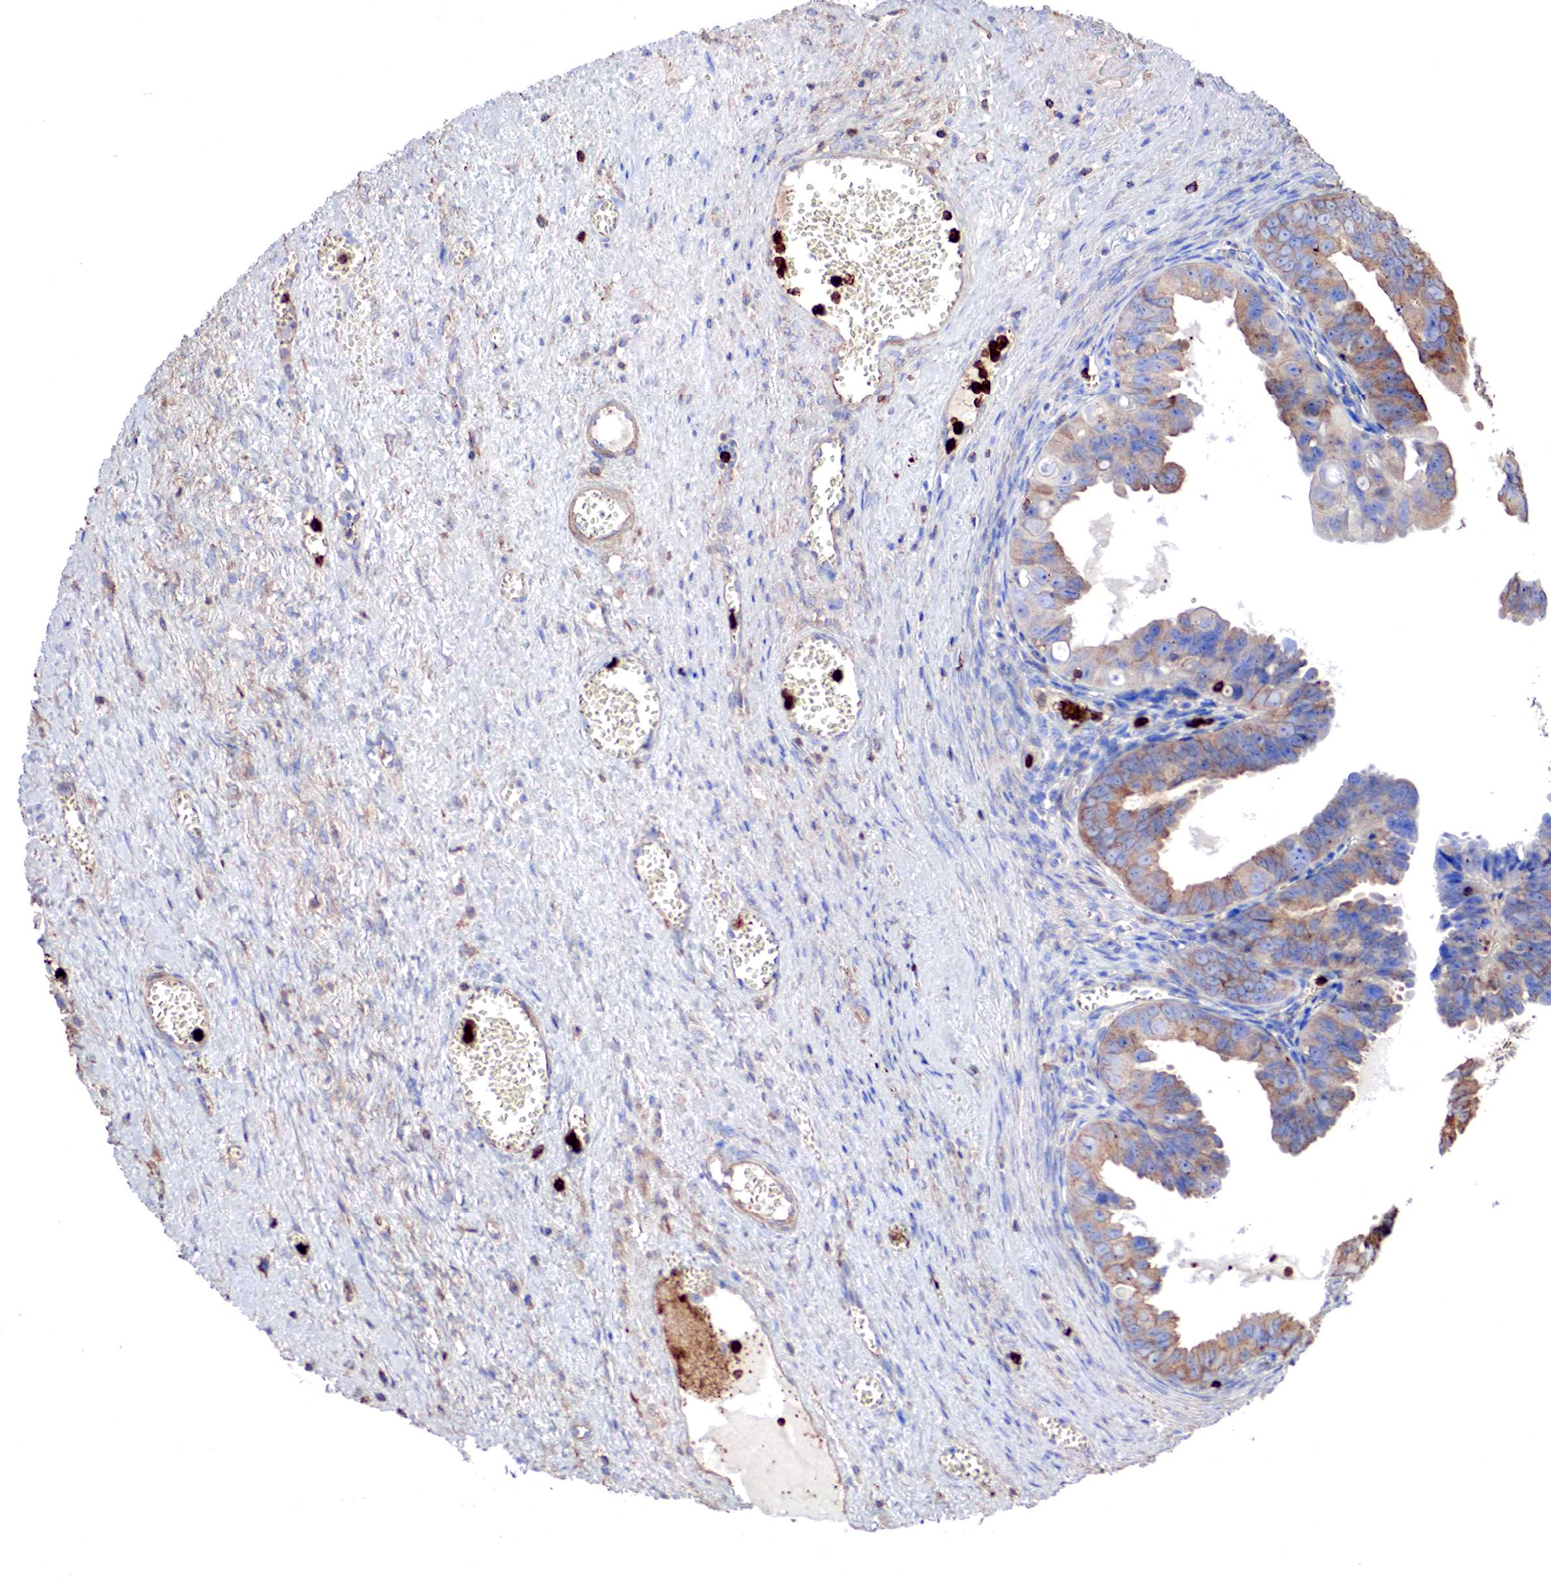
{"staining": {"intensity": "moderate", "quantity": "25%-75%", "location": "cytoplasmic/membranous"}, "tissue": "ovarian cancer", "cell_type": "Tumor cells", "image_type": "cancer", "snomed": [{"axis": "morphology", "description": "Carcinoma, endometroid"}, {"axis": "topography", "description": "Ovary"}], "caption": "Moderate cytoplasmic/membranous staining is present in about 25%-75% of tumor cells in ovarian cancer. (brown staining indicates protein expression, while blue staining denotes nuclei).", "gene": "G6PD", "patient": {"sex": "female", "age": 85}}